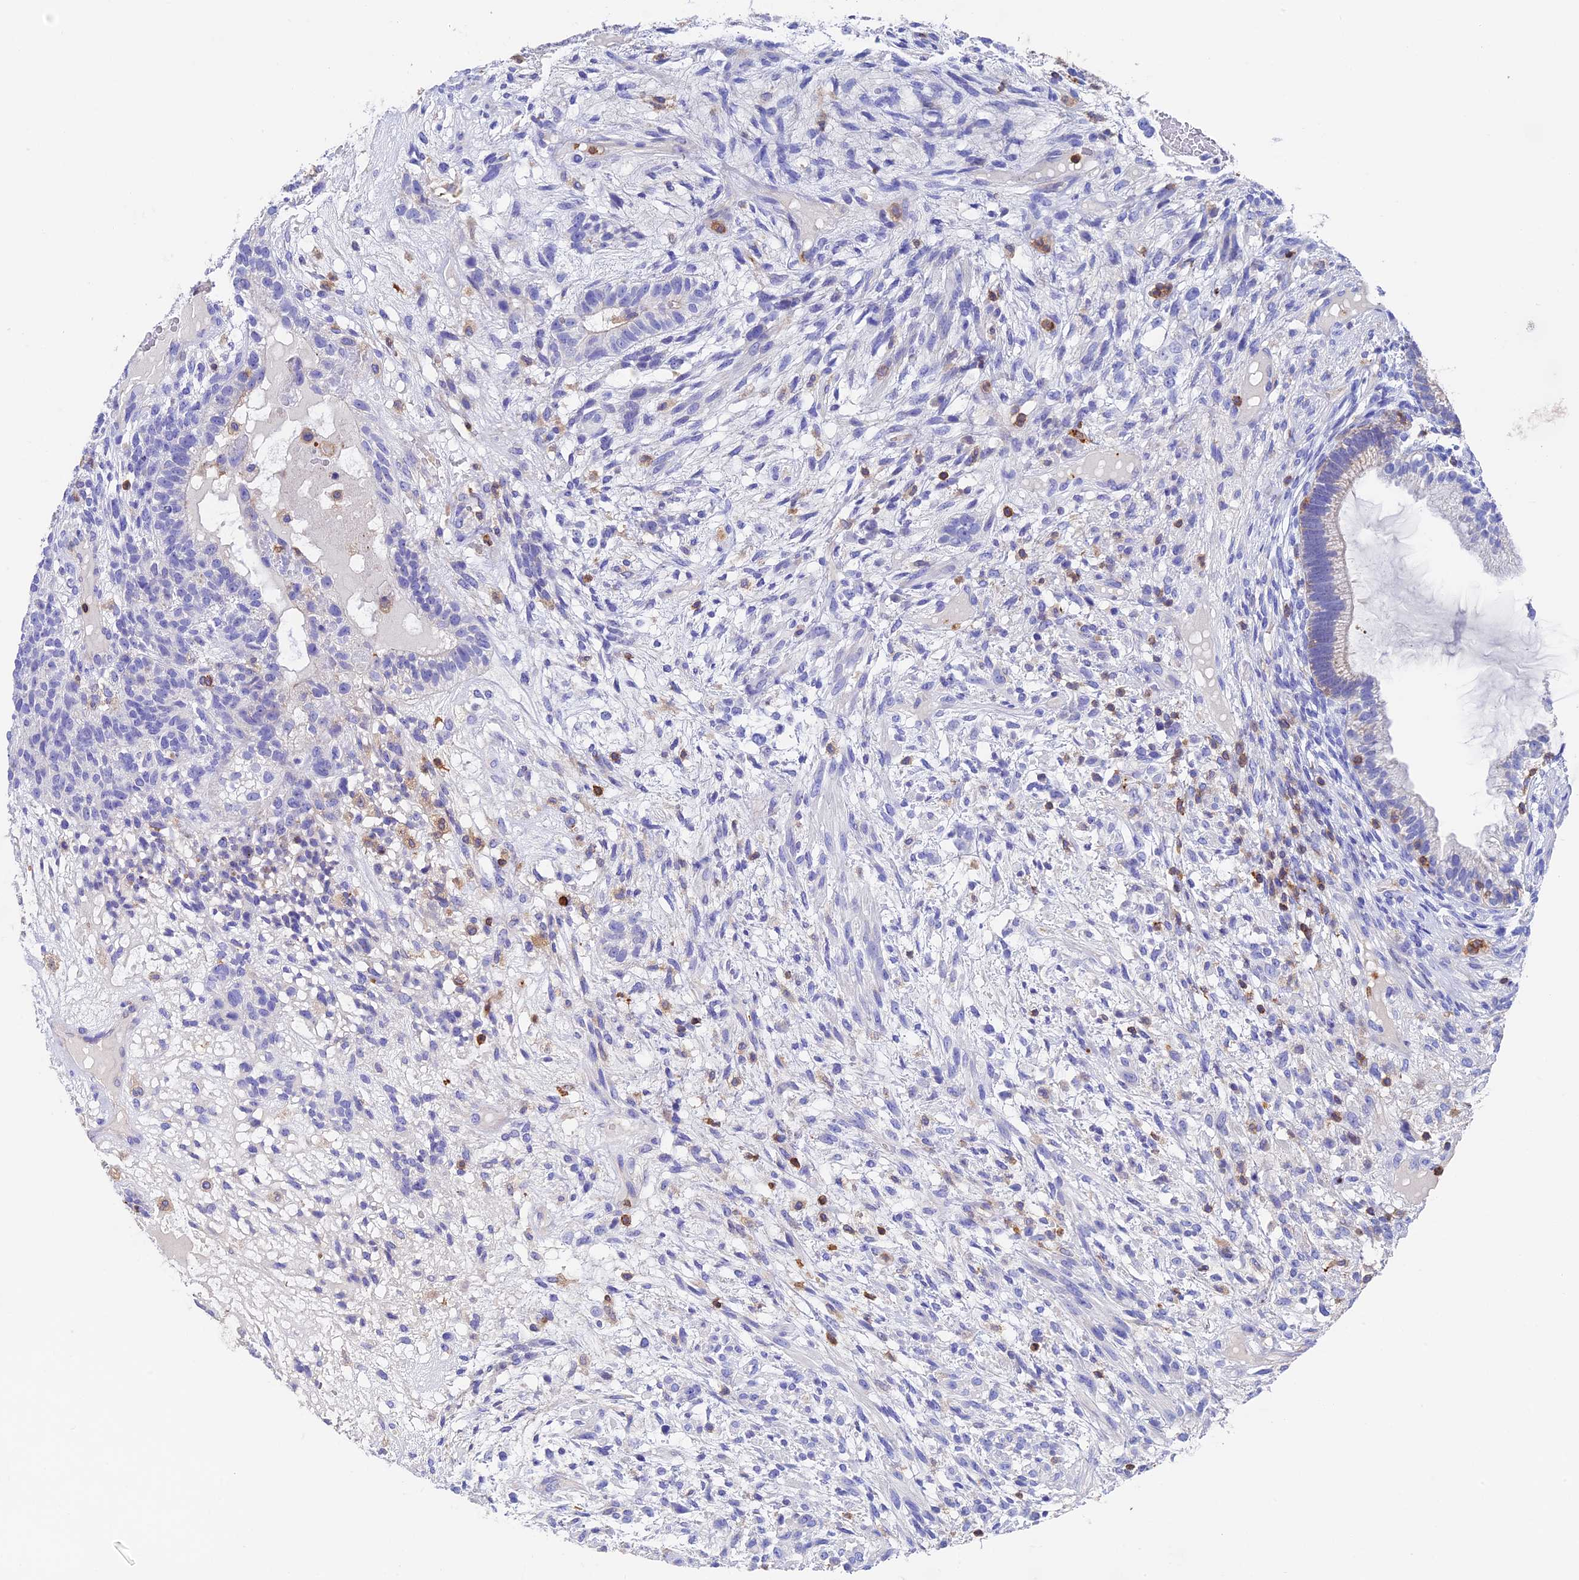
{"staining": {"intensity": "negative", "quantity": "none", "location": "none"}, "tissue": "testis cancer", "cell_type": "Tumor cells", "image_type": "cancer", "snomed": [{"axis": "morphology", "description": "Seminoma, NOS"}, {"axis": "morphology", "description": "Carcinoma, Embryonal, NOS"}, {"axis": "topography", "description": "Testis"}], "caption": "Immunohistochemistry (IHC) image of neoplastic tissue: seminoma (testis) stained with DAB (3,3'-diaminobenzidine) shows no significant protein staining in tumor cells. (DAB immunohistochemistry (IHC), high magnification).", "gene": "ADAT1", "patient": {"sex": "male", "age": 28}}